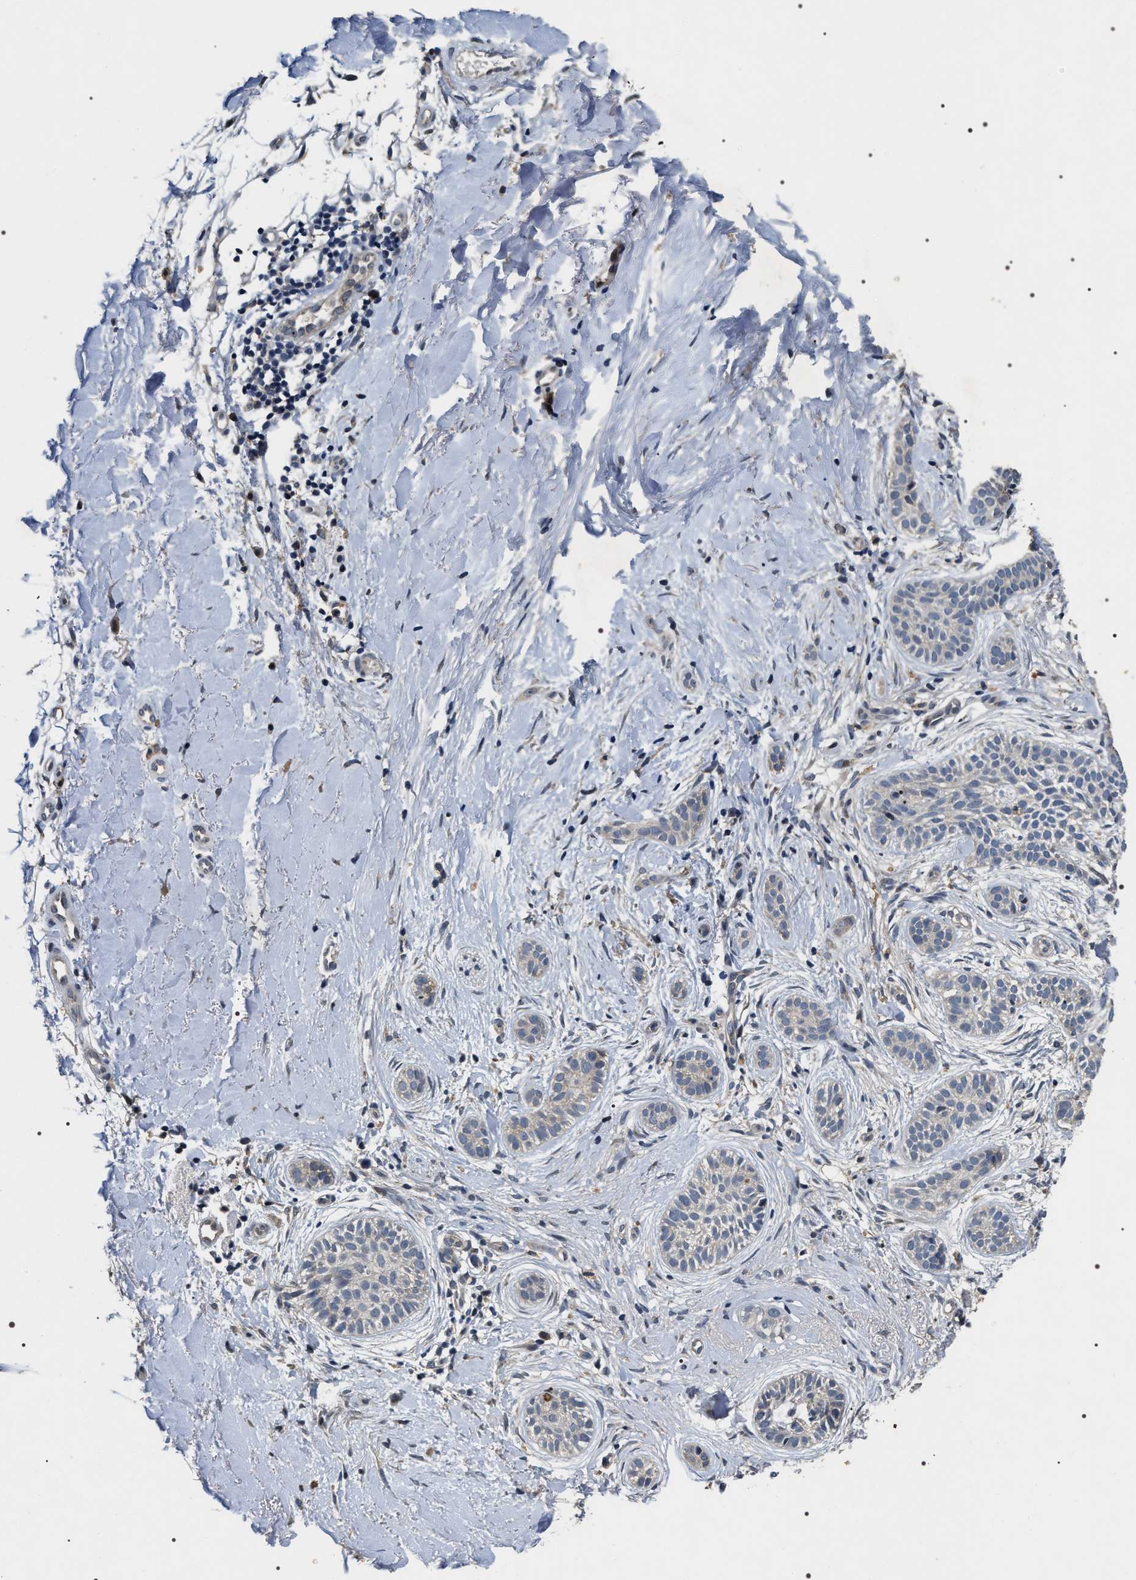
{"staining": {"intensity": "negative", "quantity": "none", "location": "none"}, "tissue": "skin cancer", "cell_type": "Tumor cells", "image_type": "cancer", "snomed": [{"axis": "morphology", "description": "Normal tissue, NOS"}, {"axis": "morphology", "description": "Basal cell carcinoma"}, {"axis": "topography", "description": "Skin"}], "caption": "This is an immunohistochemistry (IHC) photomicrograph of skin cancer. There is no expression in tumor cells.", "gene": "IFT81", "patient": {"sex": "male", "age": 63}}